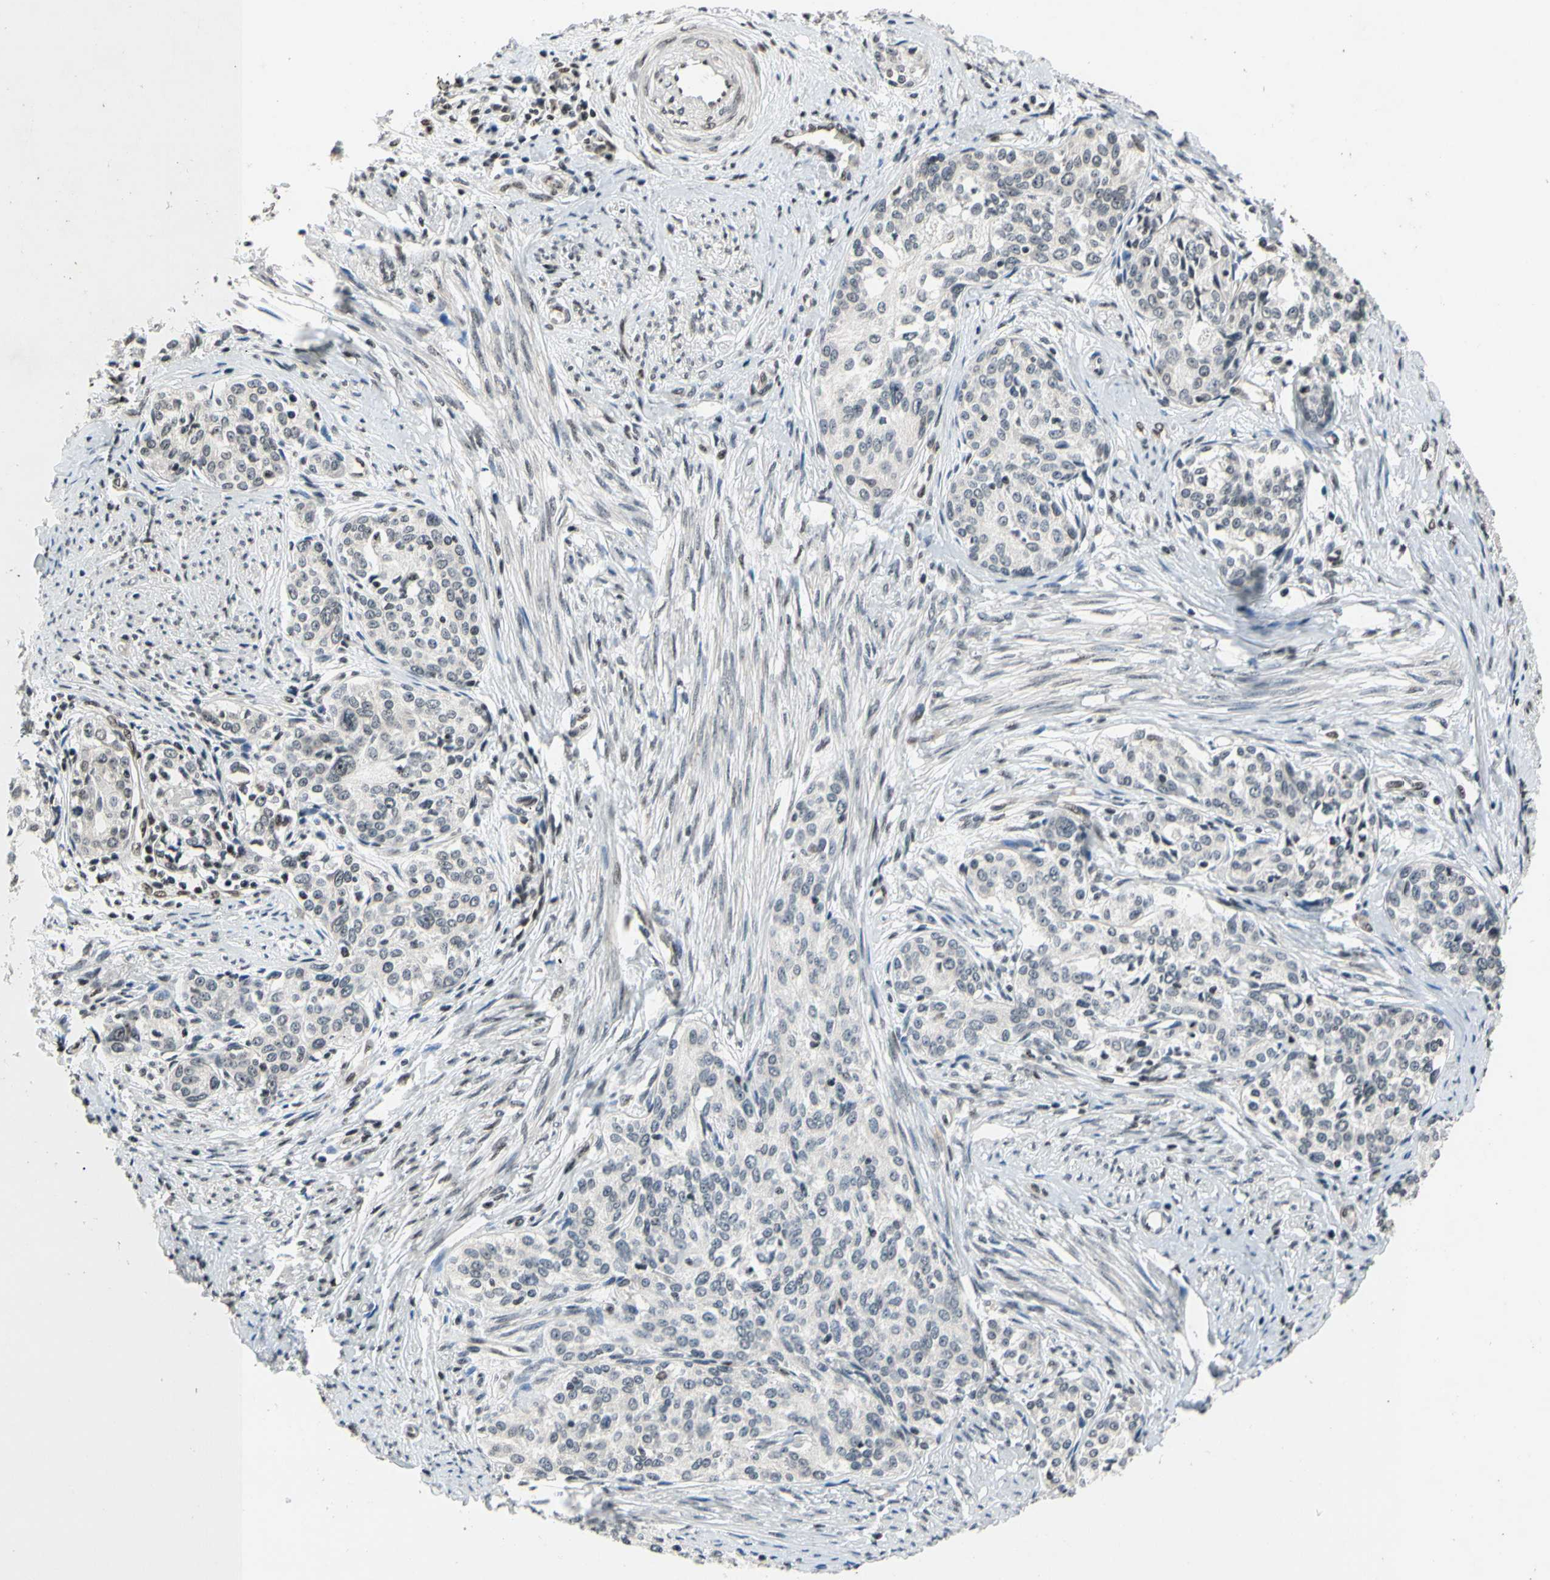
{"staining": {"intensity": "weak", "quantity": "25%-75%", "location": "nuclear"}, "tissue": "cervical cancer", "cell_type": "Tumor cells", "image_type": "cancer", "snomed": [{"axis": "morphology", "description": "Squamous cell carcinoma, NOS"}, {"axis": "morphology", "description": "Adenocarcinoma, NOS"}, {"axis": "topography", "description": "Cervix"}], "caption": "About 25%-75% of tumor cells in adenocarcinoma (cervical) show weak nuclear protein positivity as visualized by brown immunohistochemical staining.", "gene": "RECQL", "patient": {"sex": "female", "age": 52}}